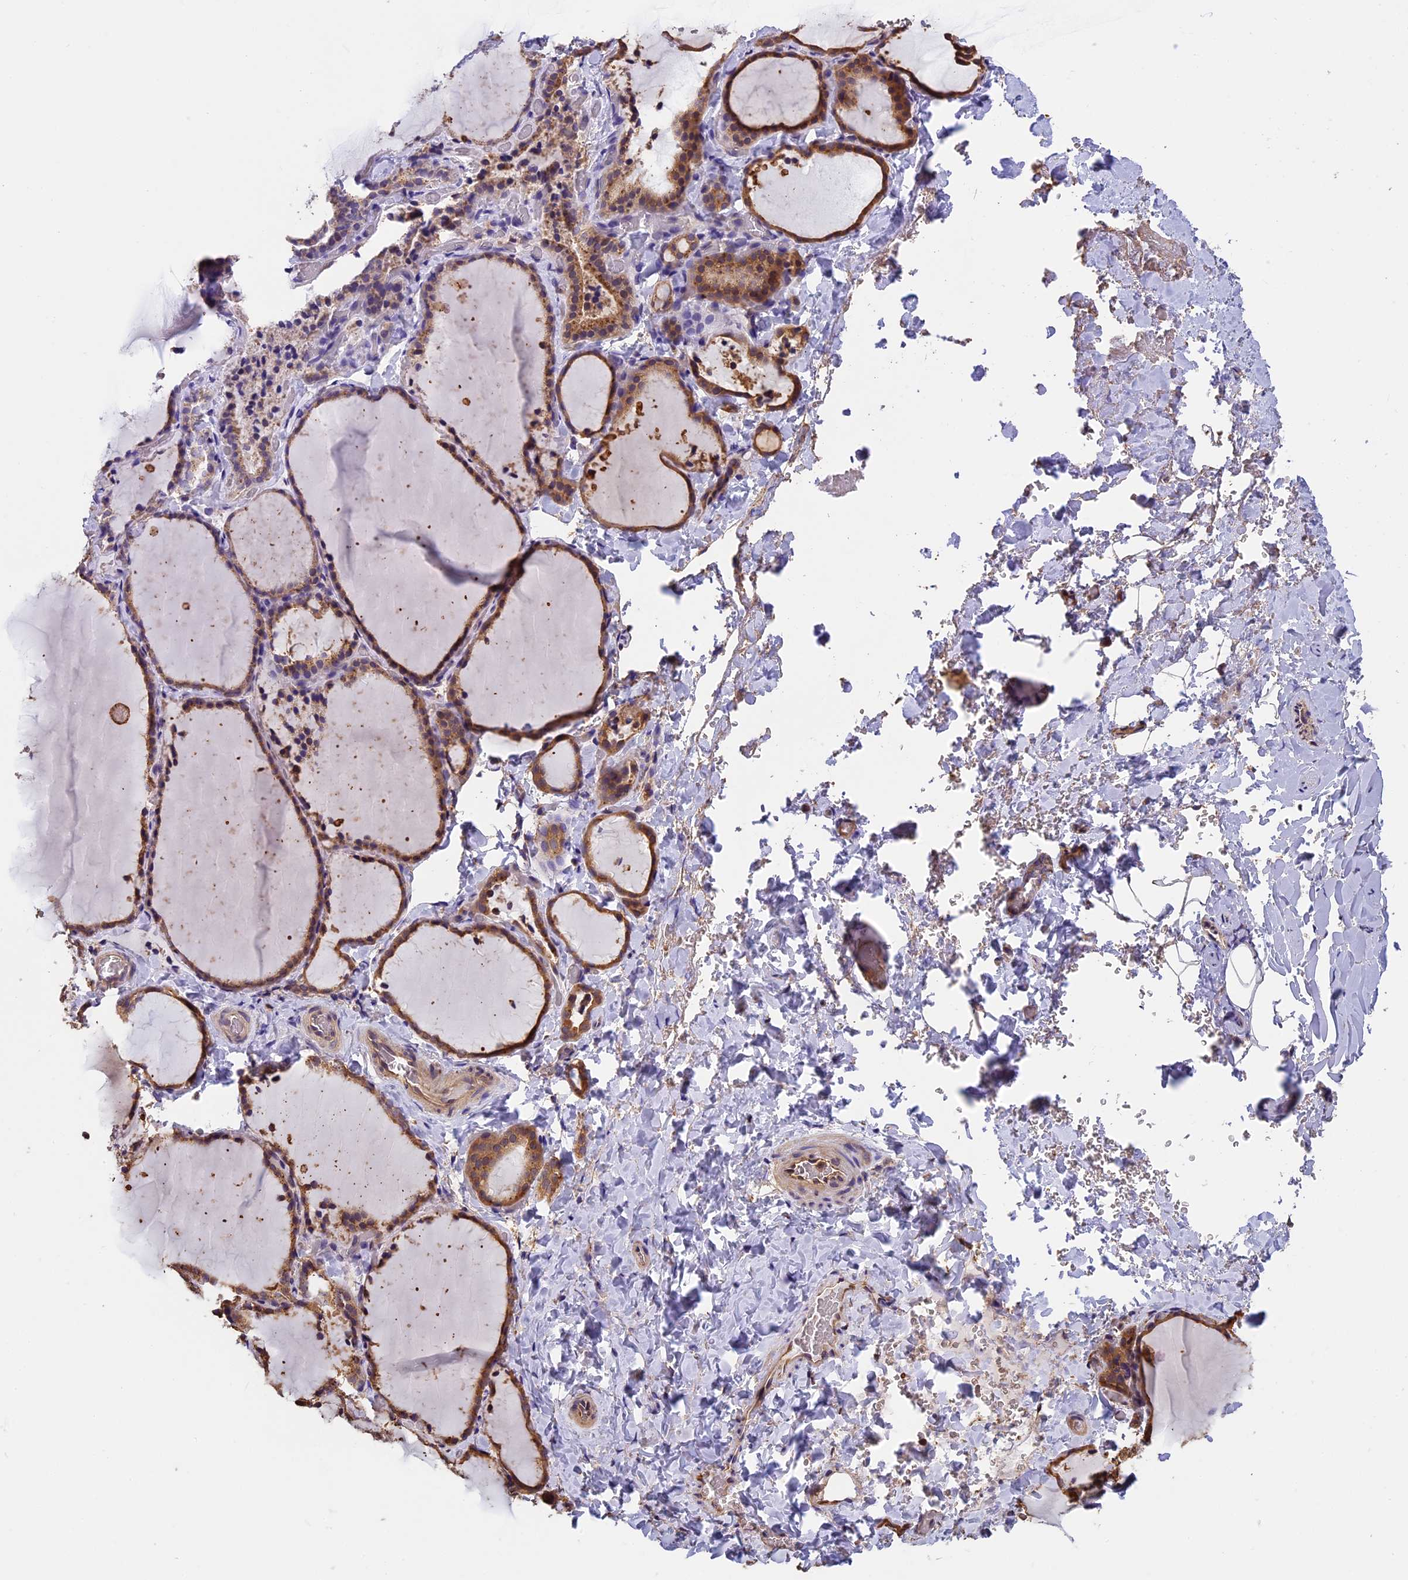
{"staining": {"intensity": "moderate", "quantity": ">75%", "location": "cytoplasmic/membranous"}, "tissue": "thyroid gland", "cell_type": "Glandular cells", "image_type": "normal", "snomed": [{"axis": "morphology", "description": "Normal tissue, NOS"}, {"axis": "topography", "description": "Thyroid gland"}], "caption": "Glandular cells reveal medium levels of moderate cytoplasmic/membranous expression in about >75% of cells in benign human thyroid gland. (DAB (3,3'-diaminobenzidine) IHC with brightfield microscopy, high magnification).", "gene": "CHMP2A", "patient": {"sex": "female", "age": 22}}